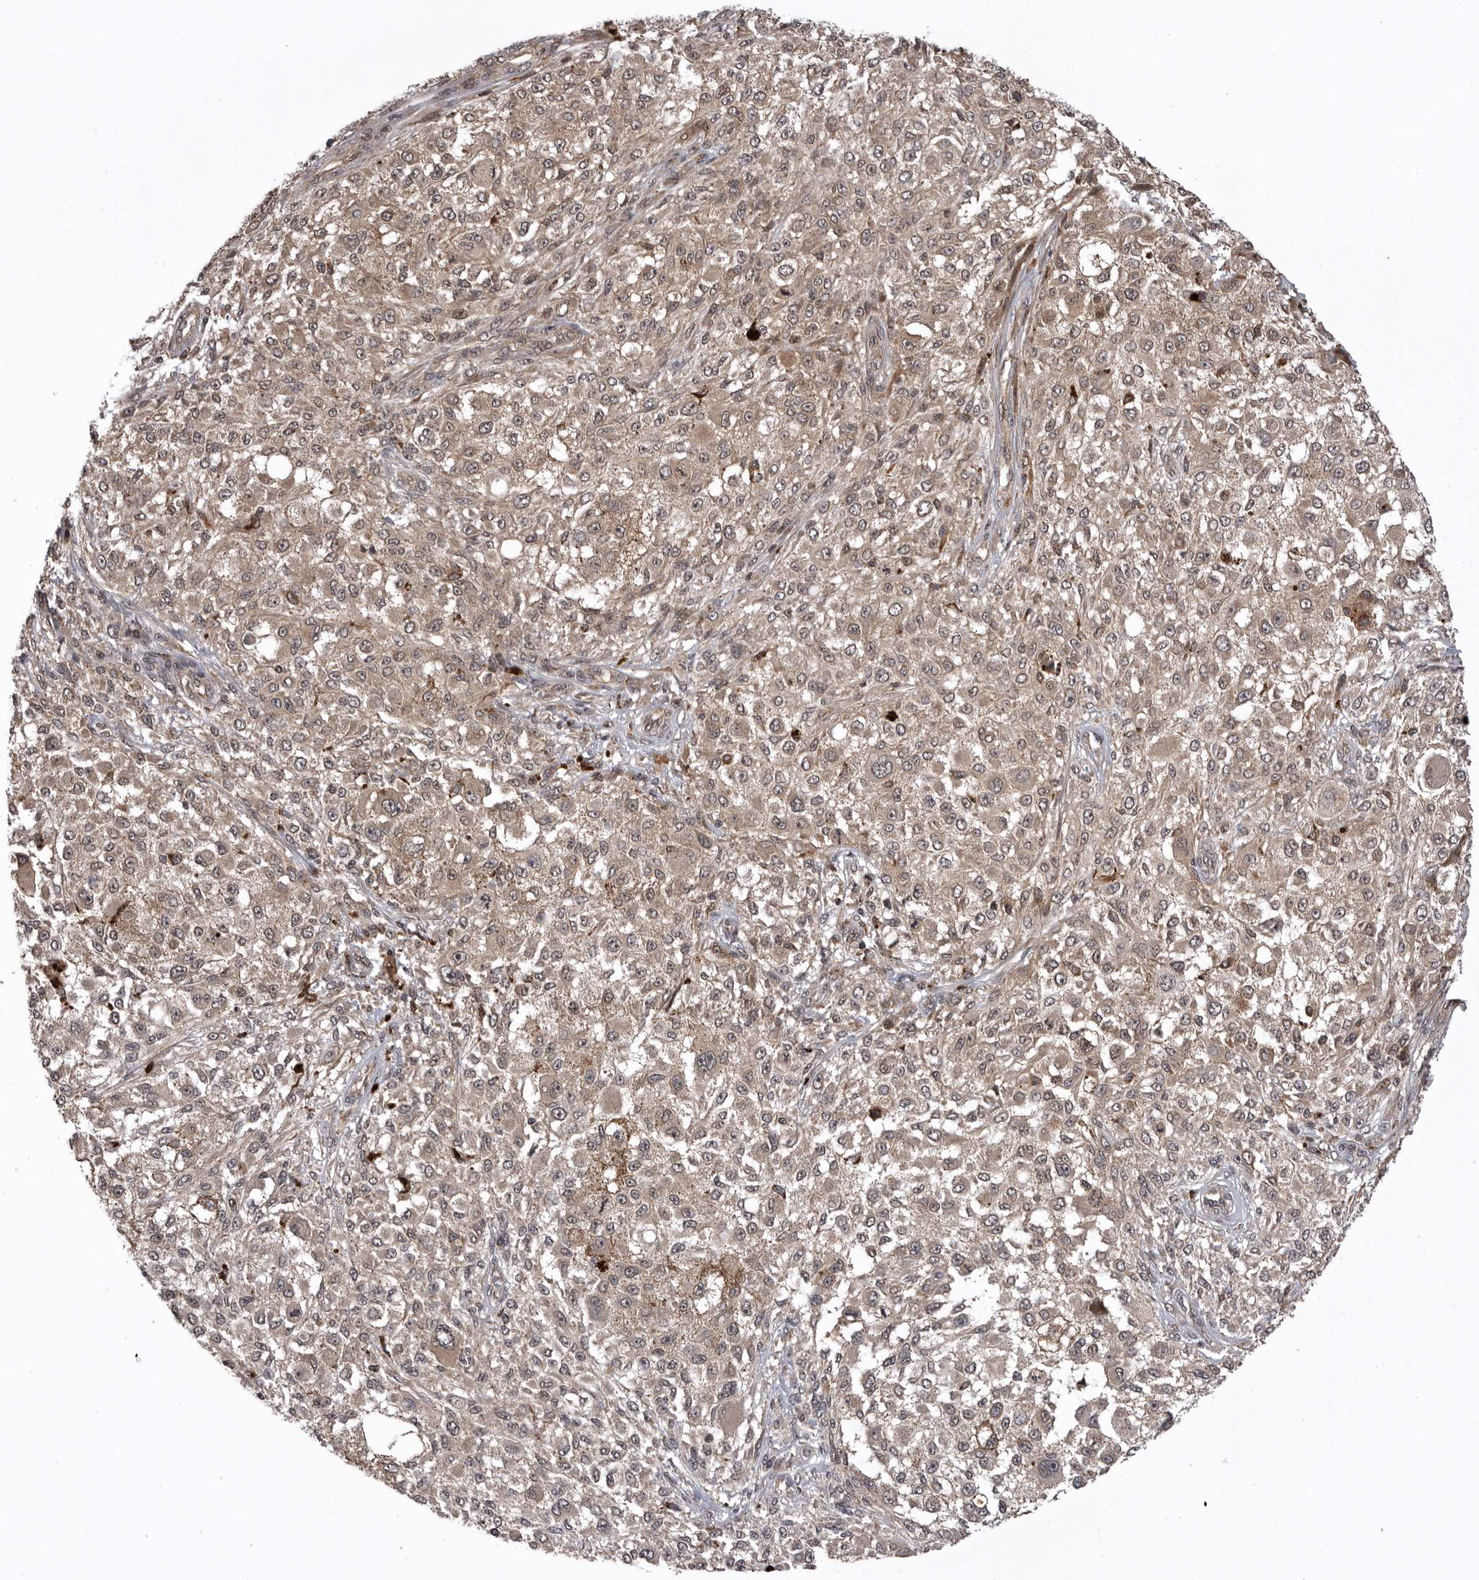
{"staining": {"intensity": "moderate", "quantity": ">75%", "location": "cytoplasmic/membranous"}, "tissue": "melanoma", "cell_type": "Tumor cells", "image_type": "cancer", "snomed": [{"axis": "morphology", "description": "Necrosis, NOS"}, {"axis": "morphology", "description": "Malignant melanoma, NOS"}, {"axis": "topography", "description": "Skin"}], "caption": "A brown stain highlights moderate cytoplasmic/membranous positivity of a protein in melanoma tumor cells.", "gene": "AOAH", "patient": {"sex": "female", "age": 87}}